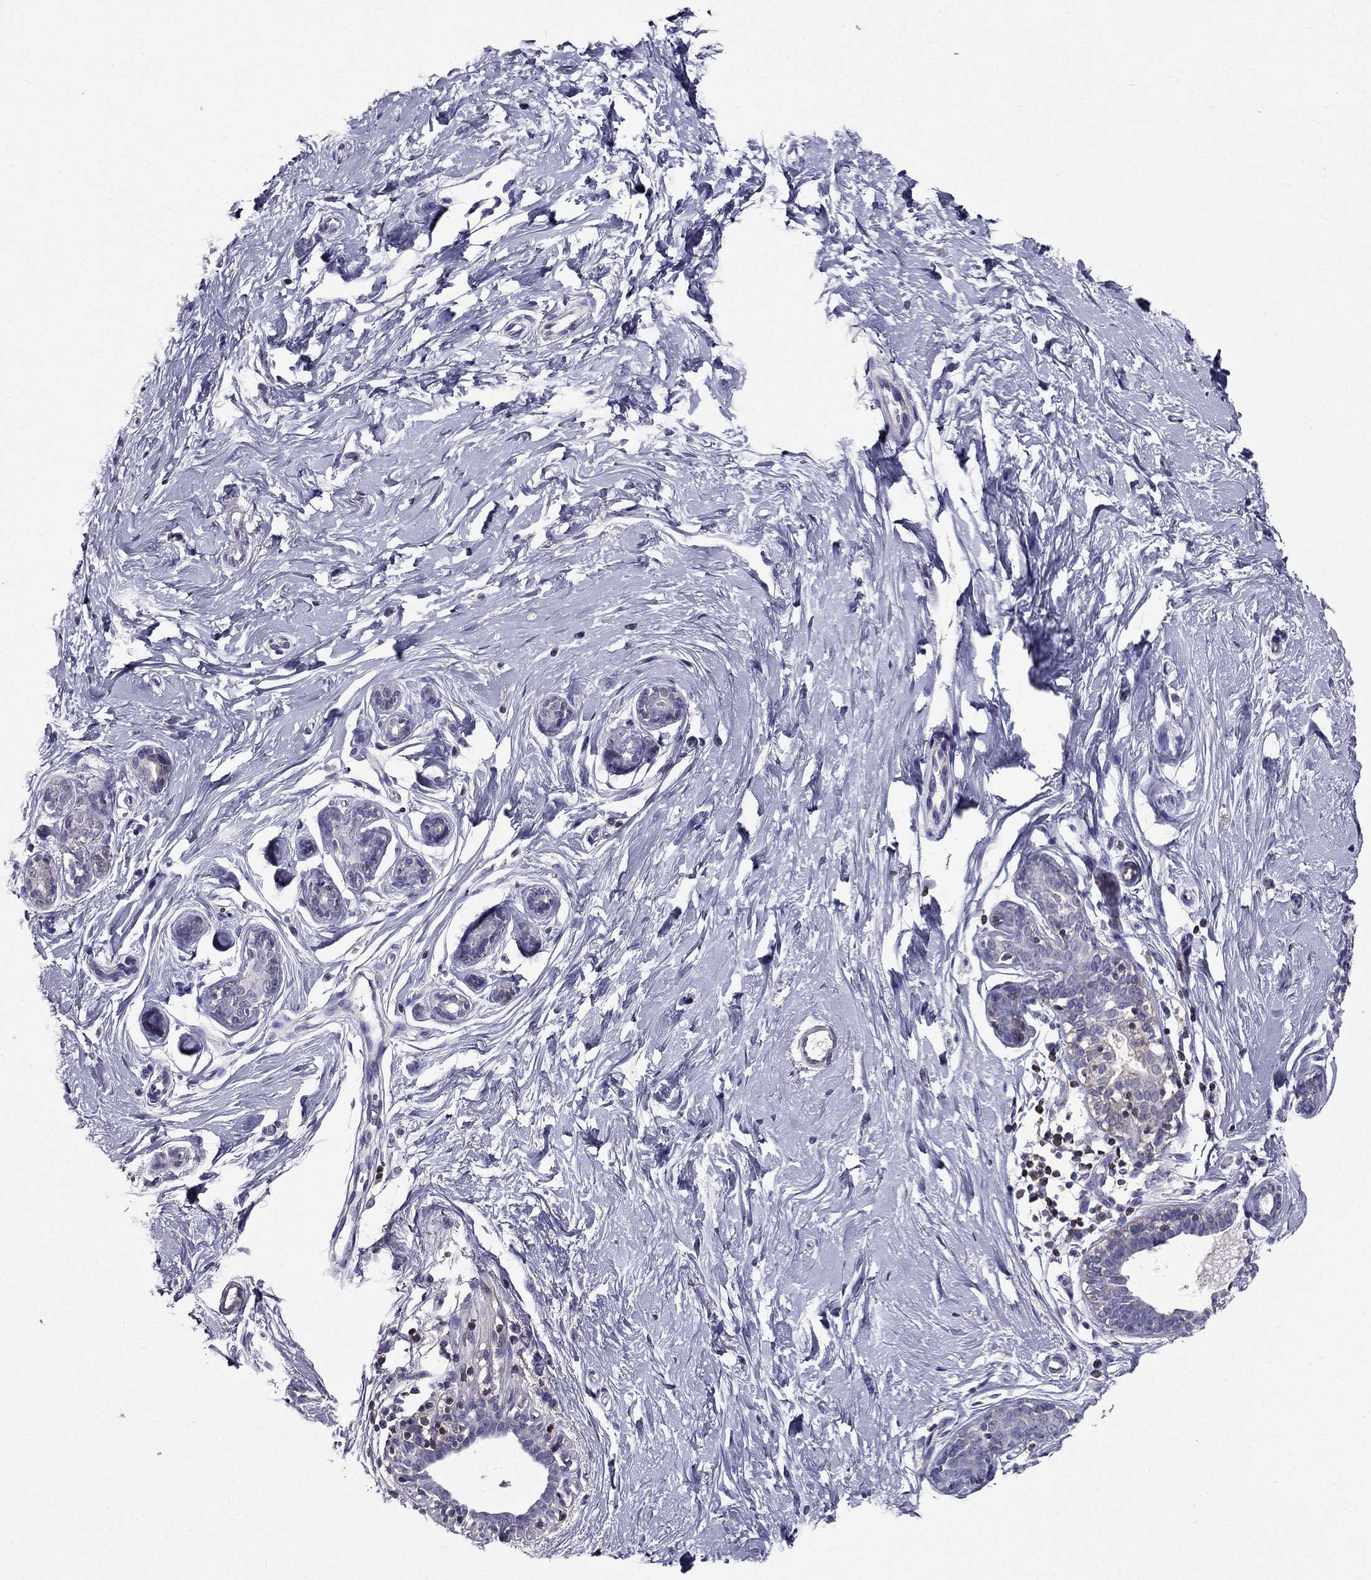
{"staining": {"intensity": "negative", "quantity": "none", "location": "none"}, "tissue": "breast", "cell_type": "Adipocytes", "image_type": "normal", "snomed": [{"axis": "morphology", "description": "Normal tissue, NOS"}, {"axis": "topography", "description": "Breast"}], "caption": "A high-resolution histopathology image shows IHC staining of normal breast, which displays no significant staining in adipocytes.", "gene": "AAK1", "patient": {"sex": "female", "age": 37}}